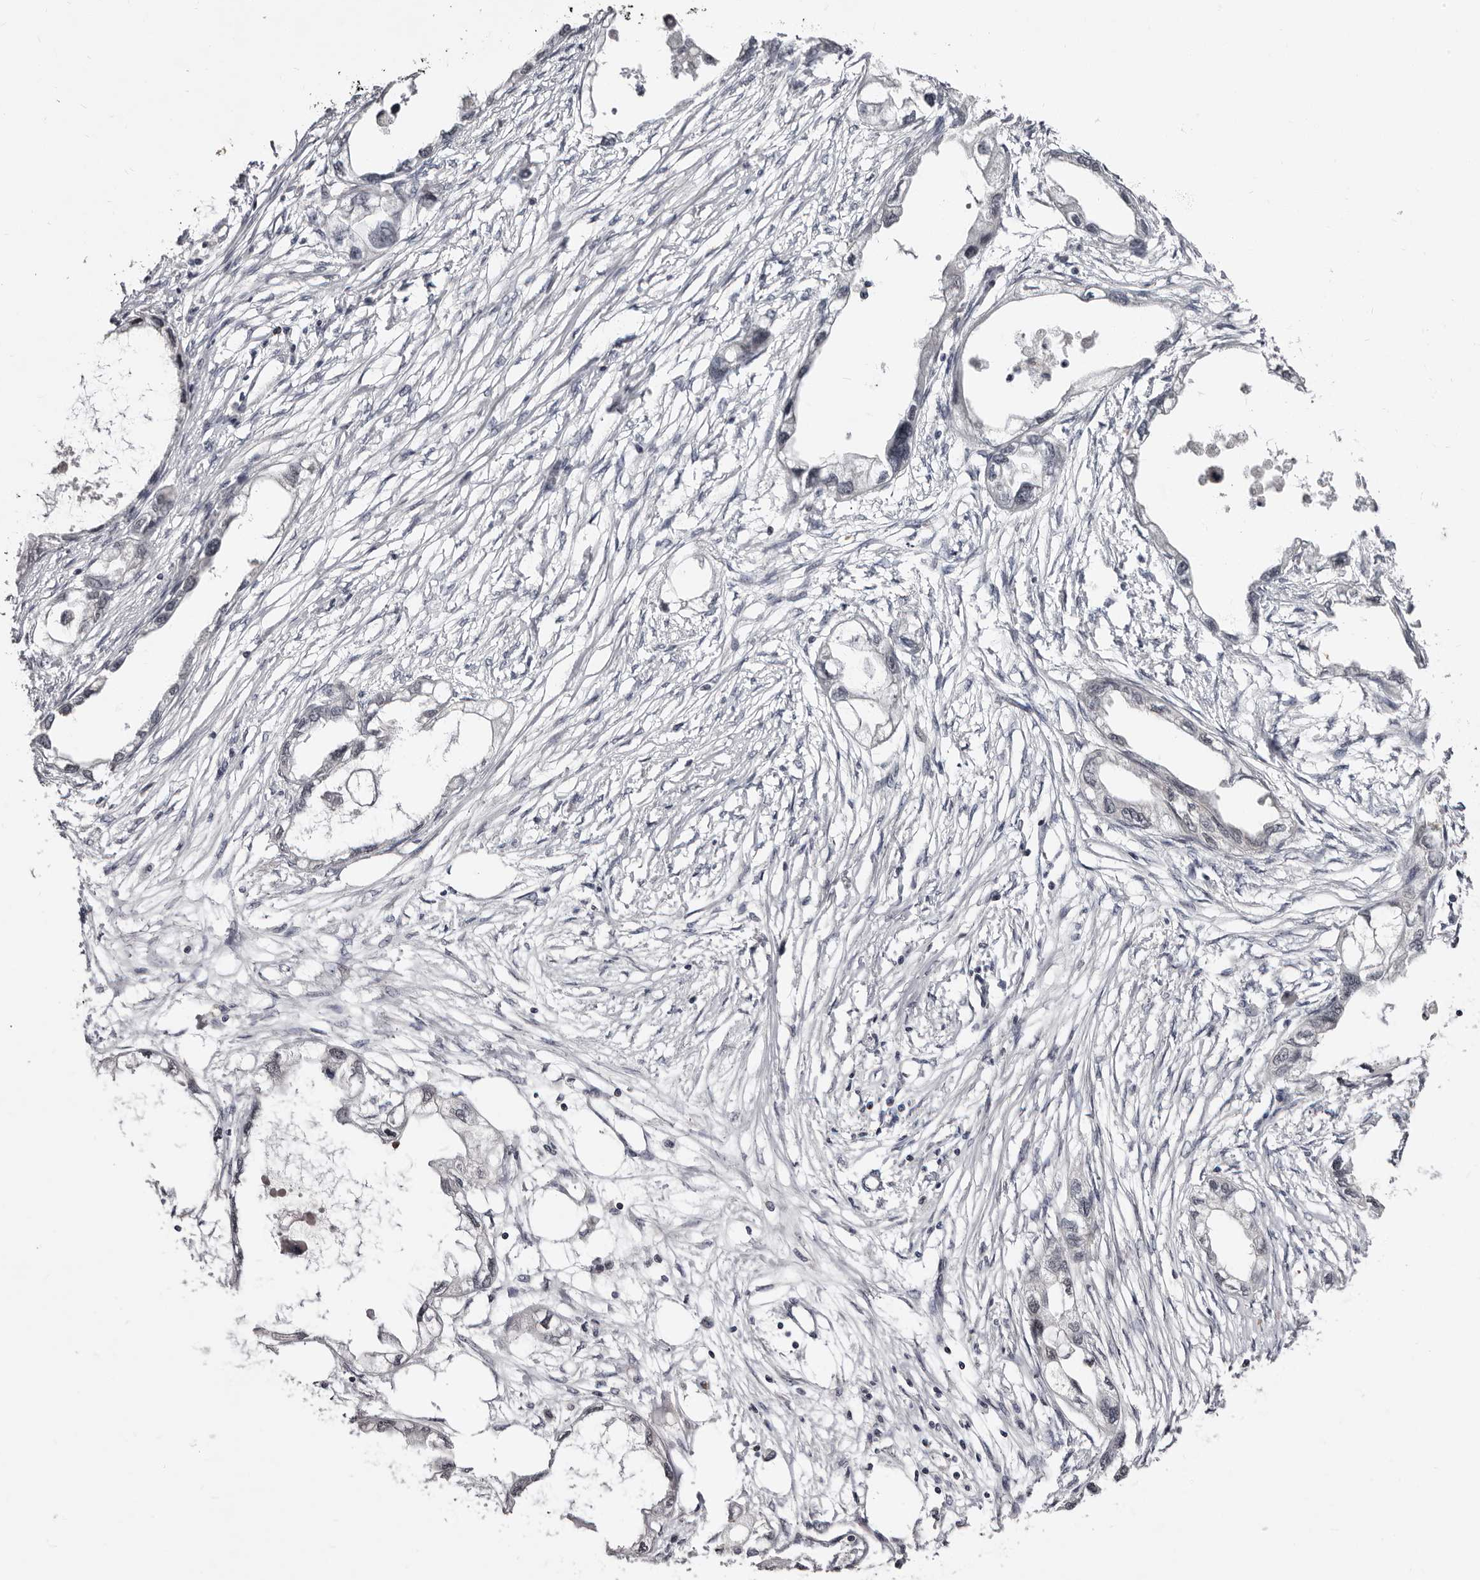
{"staining": {"intensity": "negative", "quantity": "none", "location": "none"}, "tissue": "endometrial cancer", "cell_type": "Tumor cells", "image_type": "cancer", "snomed": [{"axis": "morphology", "description": "Adenocarcinoma, NOS"}, {"axis": "morphology", "description": "Adenocarcinoma, metastatic, NOS"}, {"axis": "topography", "description": "Adipose tissue"}, {"axis": "topography", "description": "Endometrium"}], "caption": "Tumor cells show no significant protein staining in endometrial adenocarcinoma.", "gene": "PHF20L1", "patient": {"sex": "female", "age": 67}}